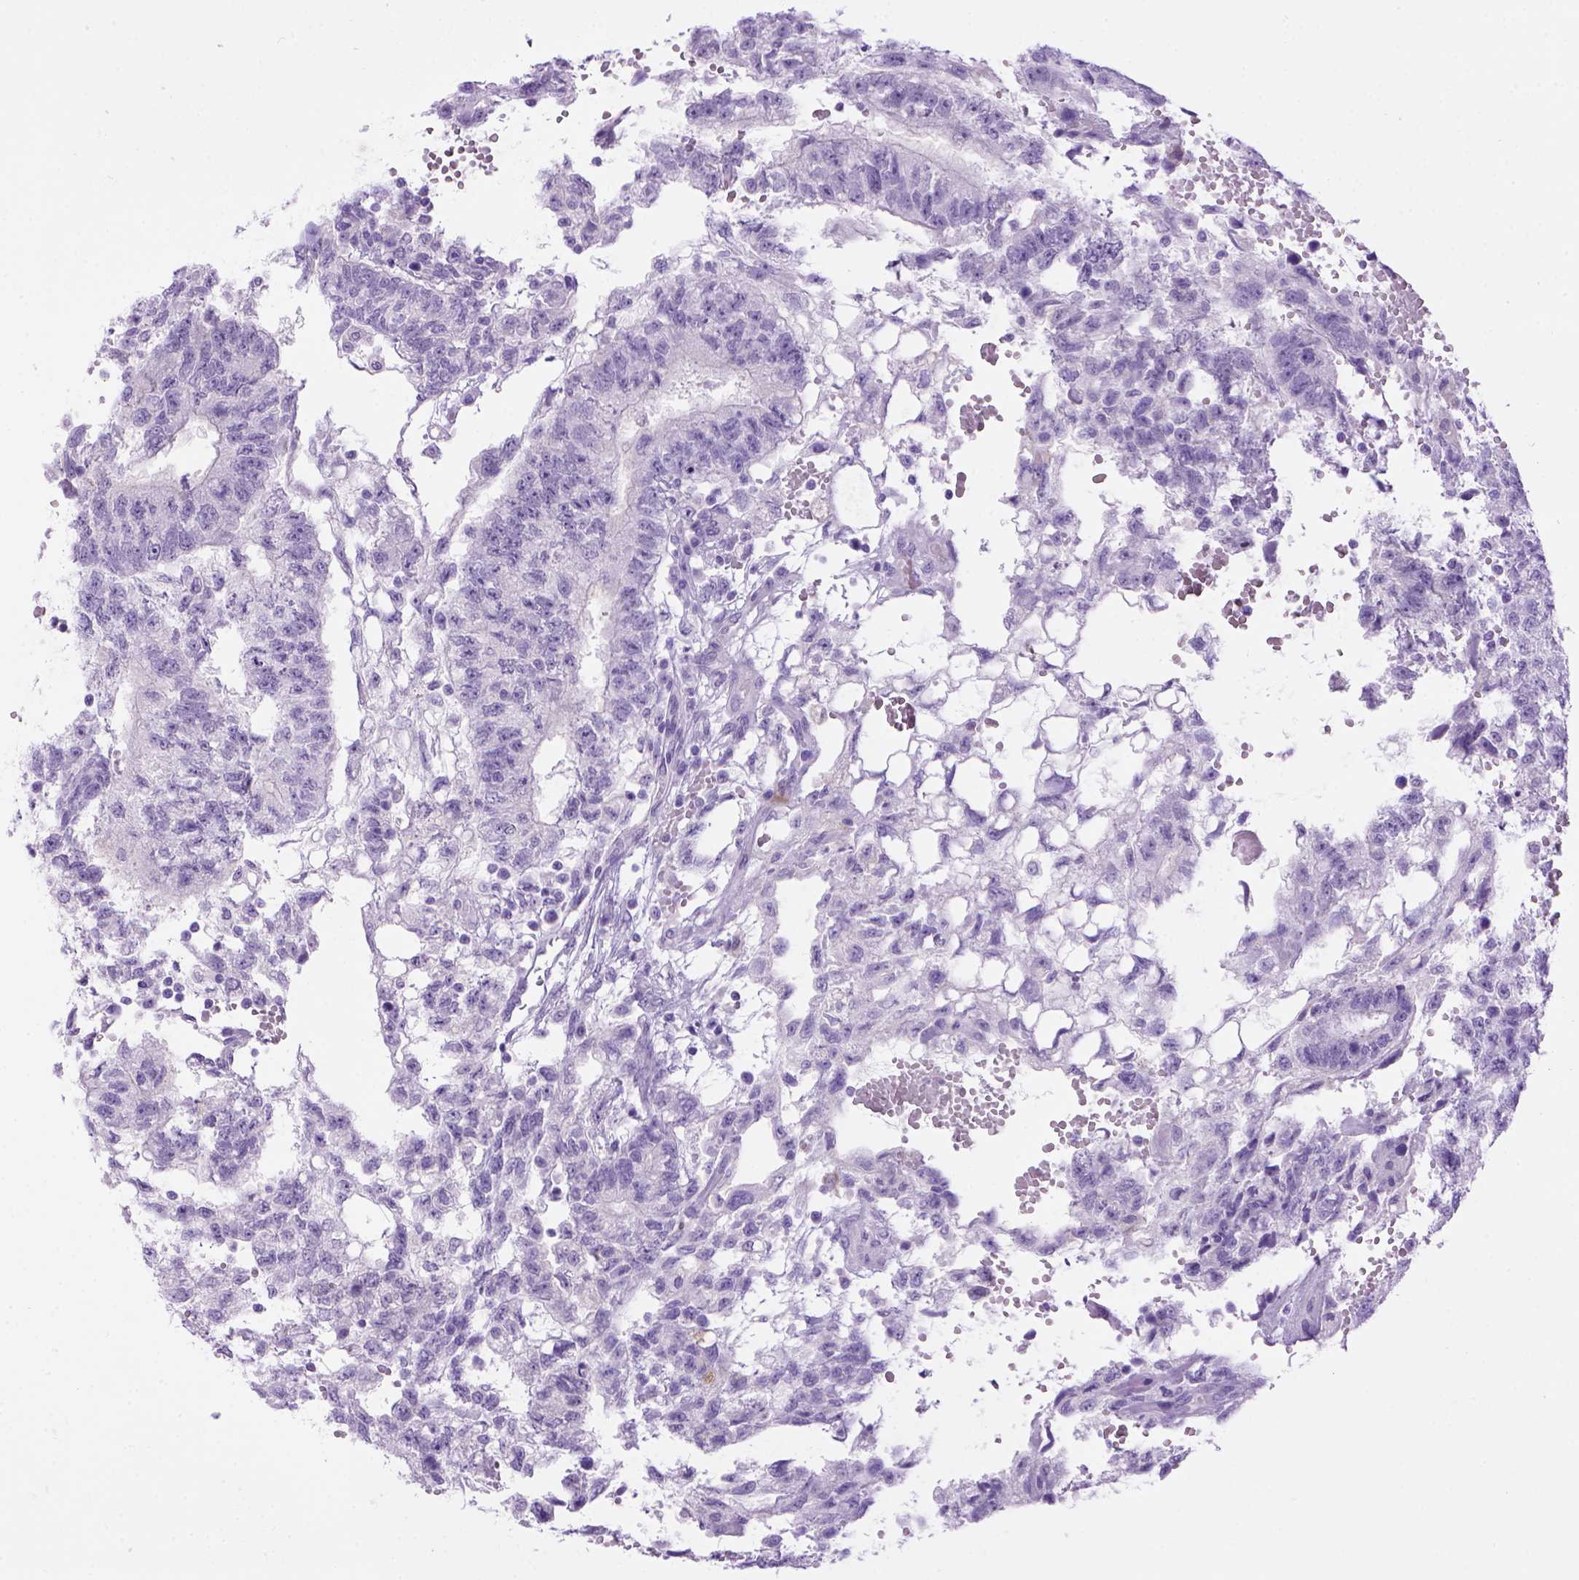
{"staining": {"intensity": "negative", "quantity": "none", "location": "none"}, "tissue": "testis cancer", "cell_type": "Tumor cells", "image_type": "cancer", "snomed": [{"axis": "morphology", "description": "Carcinoma, Embryonal, NOS"}, {"axis": "topography", "description": "Testis"}], "caption": "This is an immunohistochemistry micrograph of testis cancer (embryonal carcinoma). There is no expression in tumor cells.", "gene": "SGCG", "patient": {"sex": "male", "age": 32}}